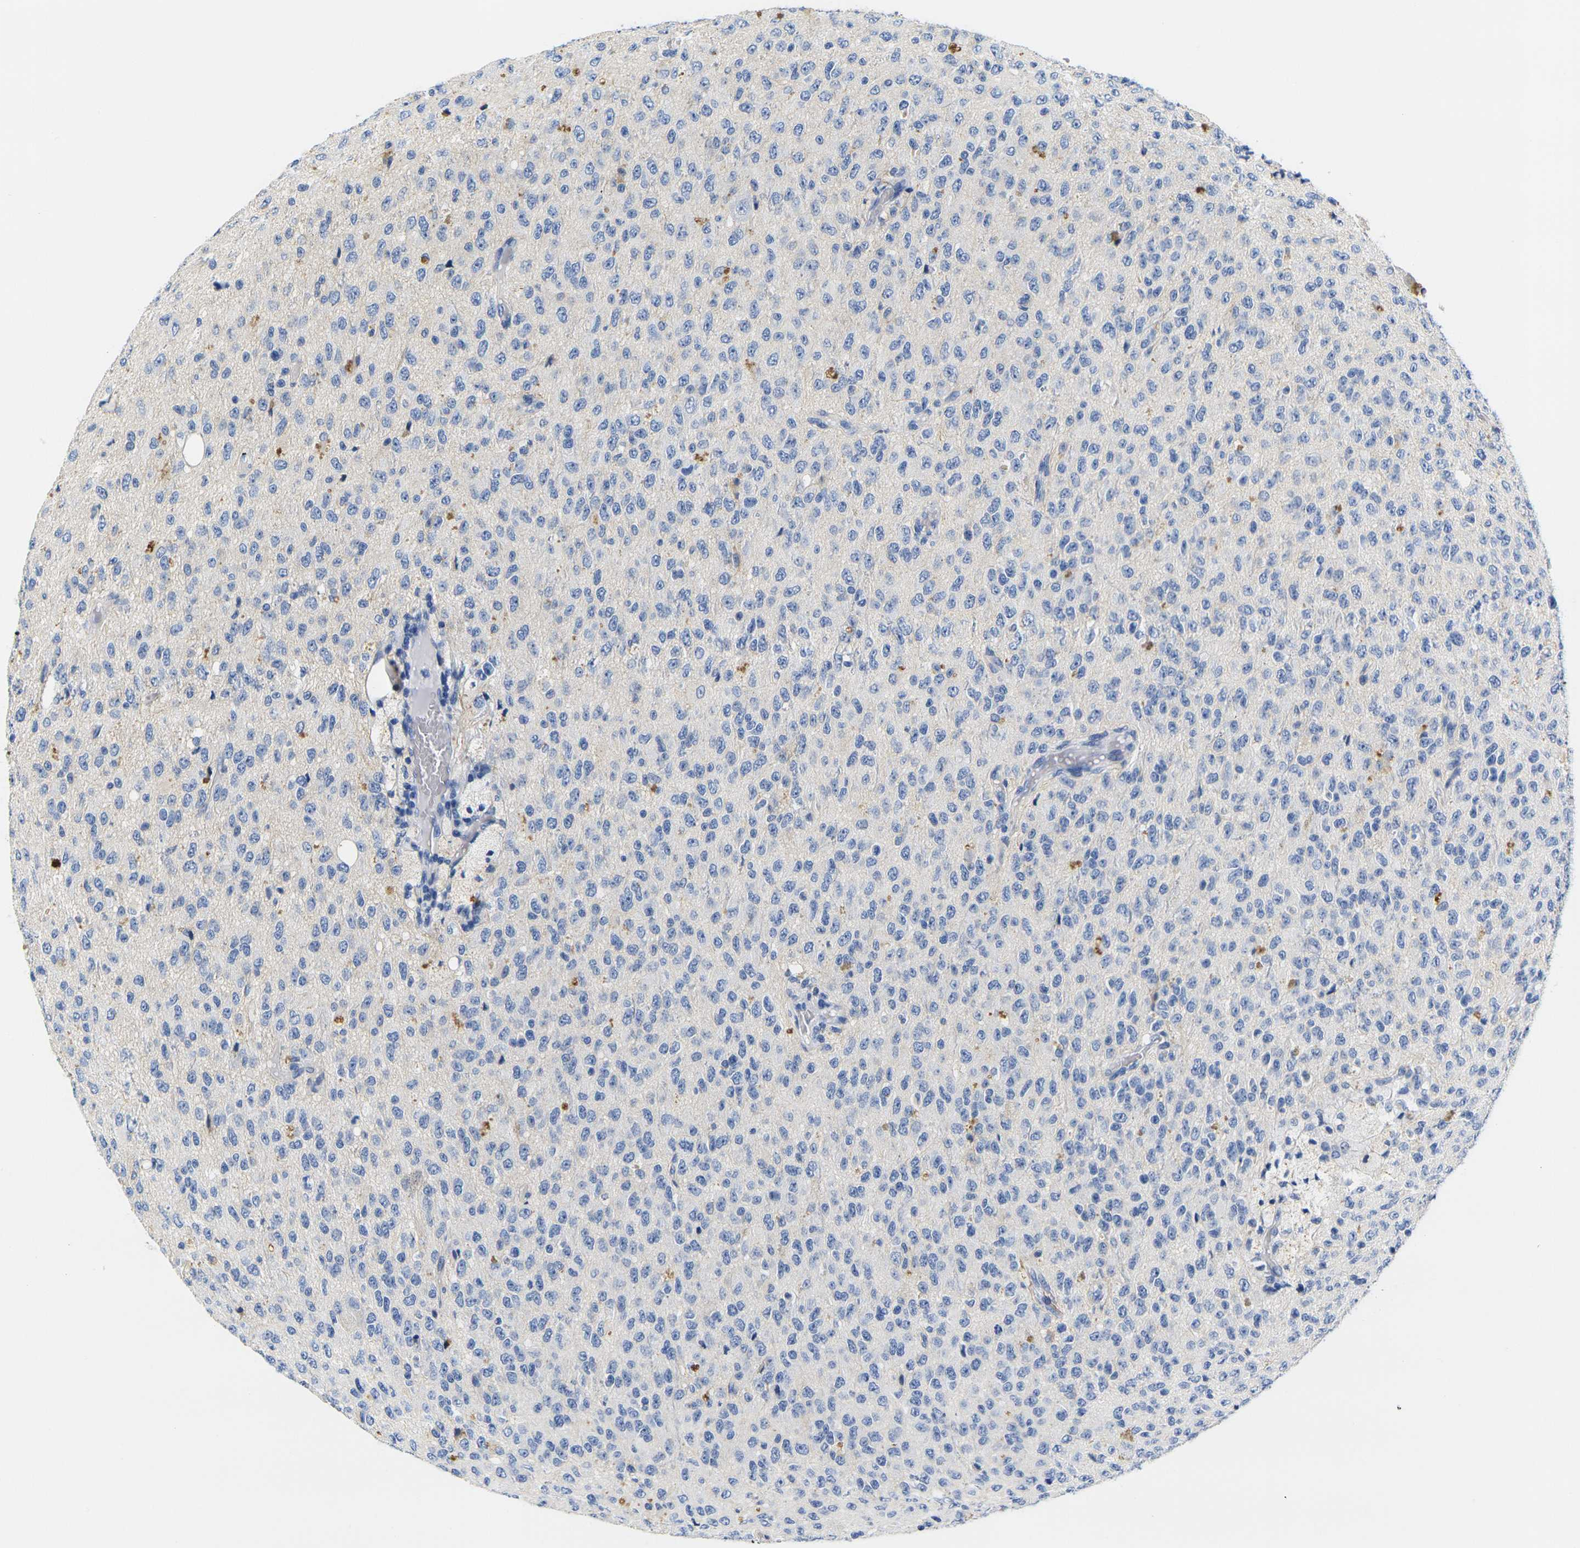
{"staining": {"intensity": "moderate", "quantity": "<25%", "location": "cytoplasmic/membranous"}, "tissue": "glioma", "cell_type": "Tumor cells", "image_type": "cancer", "snomed": [{"axis": "morphology", "description": "Glioma, malignant, High grade"}, {"axis": "topography", "description": "pancreas cauda"}], "caption": "A high-resolution micrograph shows immunohistochemistry (IHC) staining of malignant glioma (high-grade), which demonstrates moderate cytoplasmic/membranous positivity in about <25% of tumor cells.", "gene": "NOCT", "patient": {"sex": "male", "age": 60}}